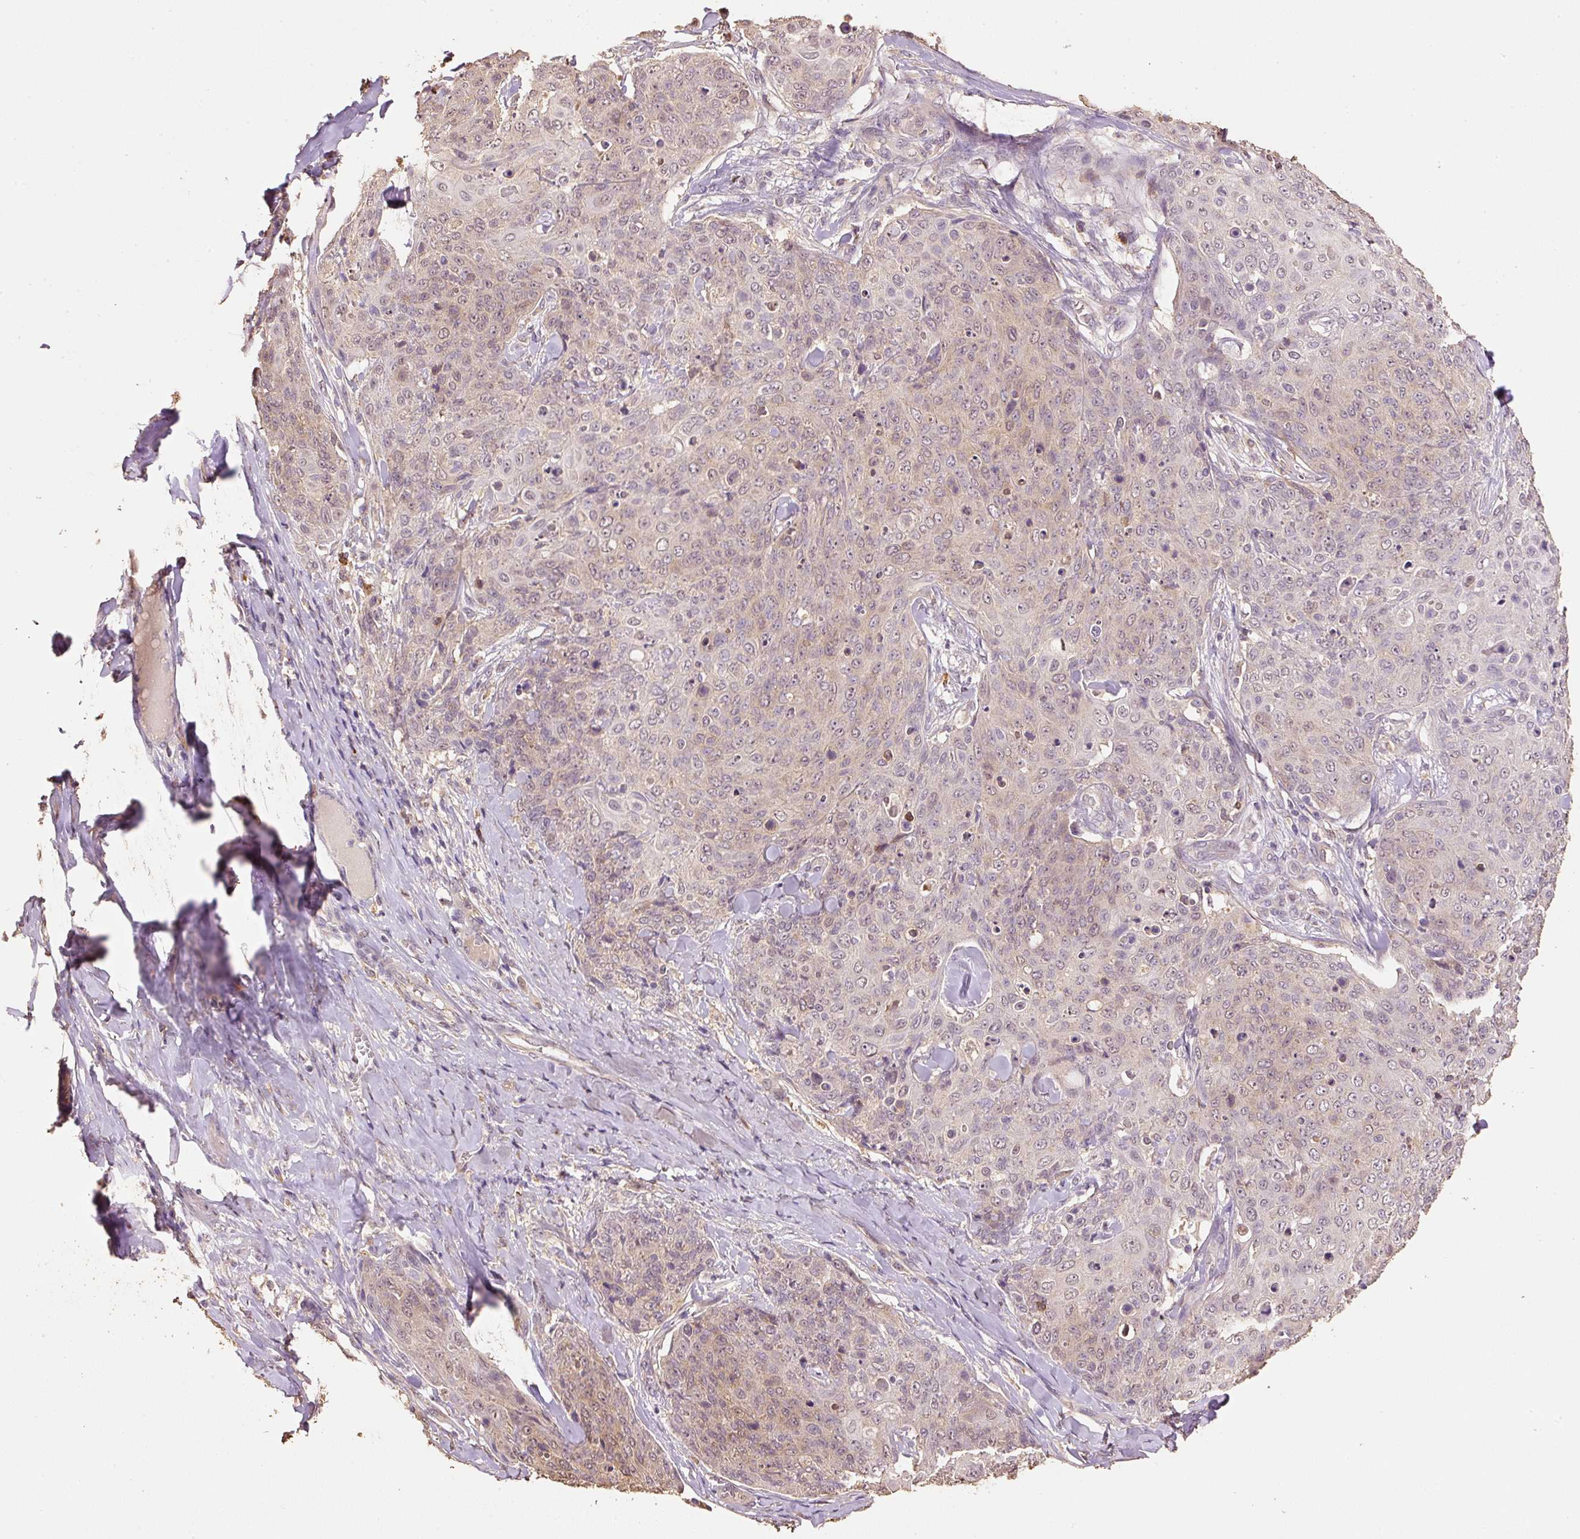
{"staining": {"intensity": "moderate", "quantity": "25%-75%", "location": "cytoplasmic/membranous,nuclear"}, "tissue": "skin cancer", "cell_type": "Tumor cells", "image_type": "cancer", "snomed": [{"axis": "morphology", "description": "Squamous cell carcinoma, NOS"}, {"axis": "topography", "description": "Skin"}, {"axis": "topography", "description": "Vulva"}], "caption": "High-power microscopy captured an immunohistochemistry micrograph of skin squamous cell carcinoma, revealing moderate cytoplasmic/membranous and nuclear staining in approximately 25%-75% of tumor cells.", "gene": "HERC2", "patient": {"sex": "female", "age": 85}}